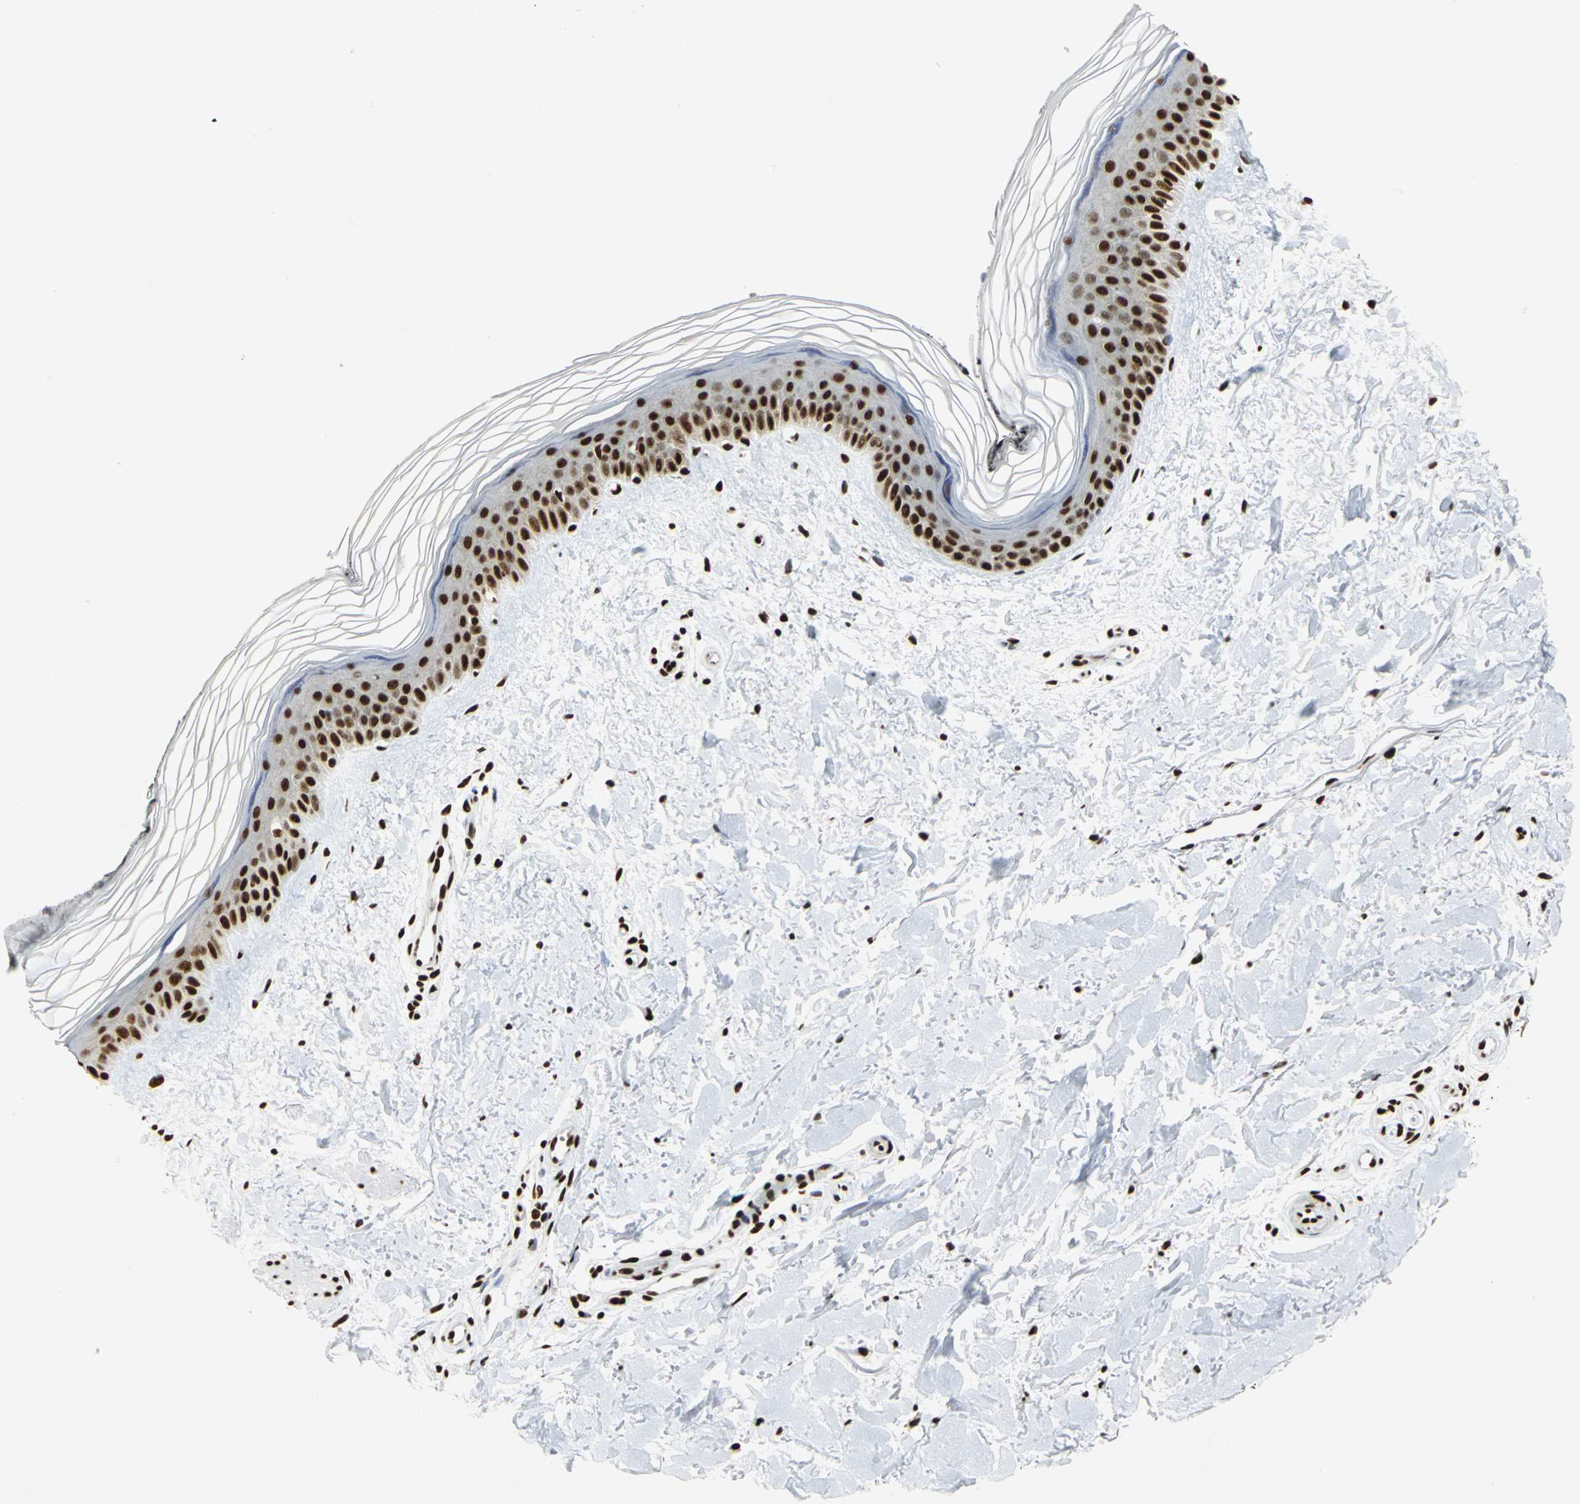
{"staining": {"intensity": "strong", "quantity": ">75%", "location": "nuclear"}, "tissue": "skin", "cell_type": "Fibroblasts", "image_type": "normal", "snomed": [{"axis": "morphology", "description": "Normal tissue, NOS"}, {"axis": "topography", "description": "Skin"}], "caption": "Normal skin shows strong nuclear staining in approximately >75% of fibroblasts (DAB (3,3'-diaminobenzidine) IHC, brown staining for protein, blue staining for nuclei)..", "gene": "HMGB1", "patient": {"sex": "female", "age": 19}}